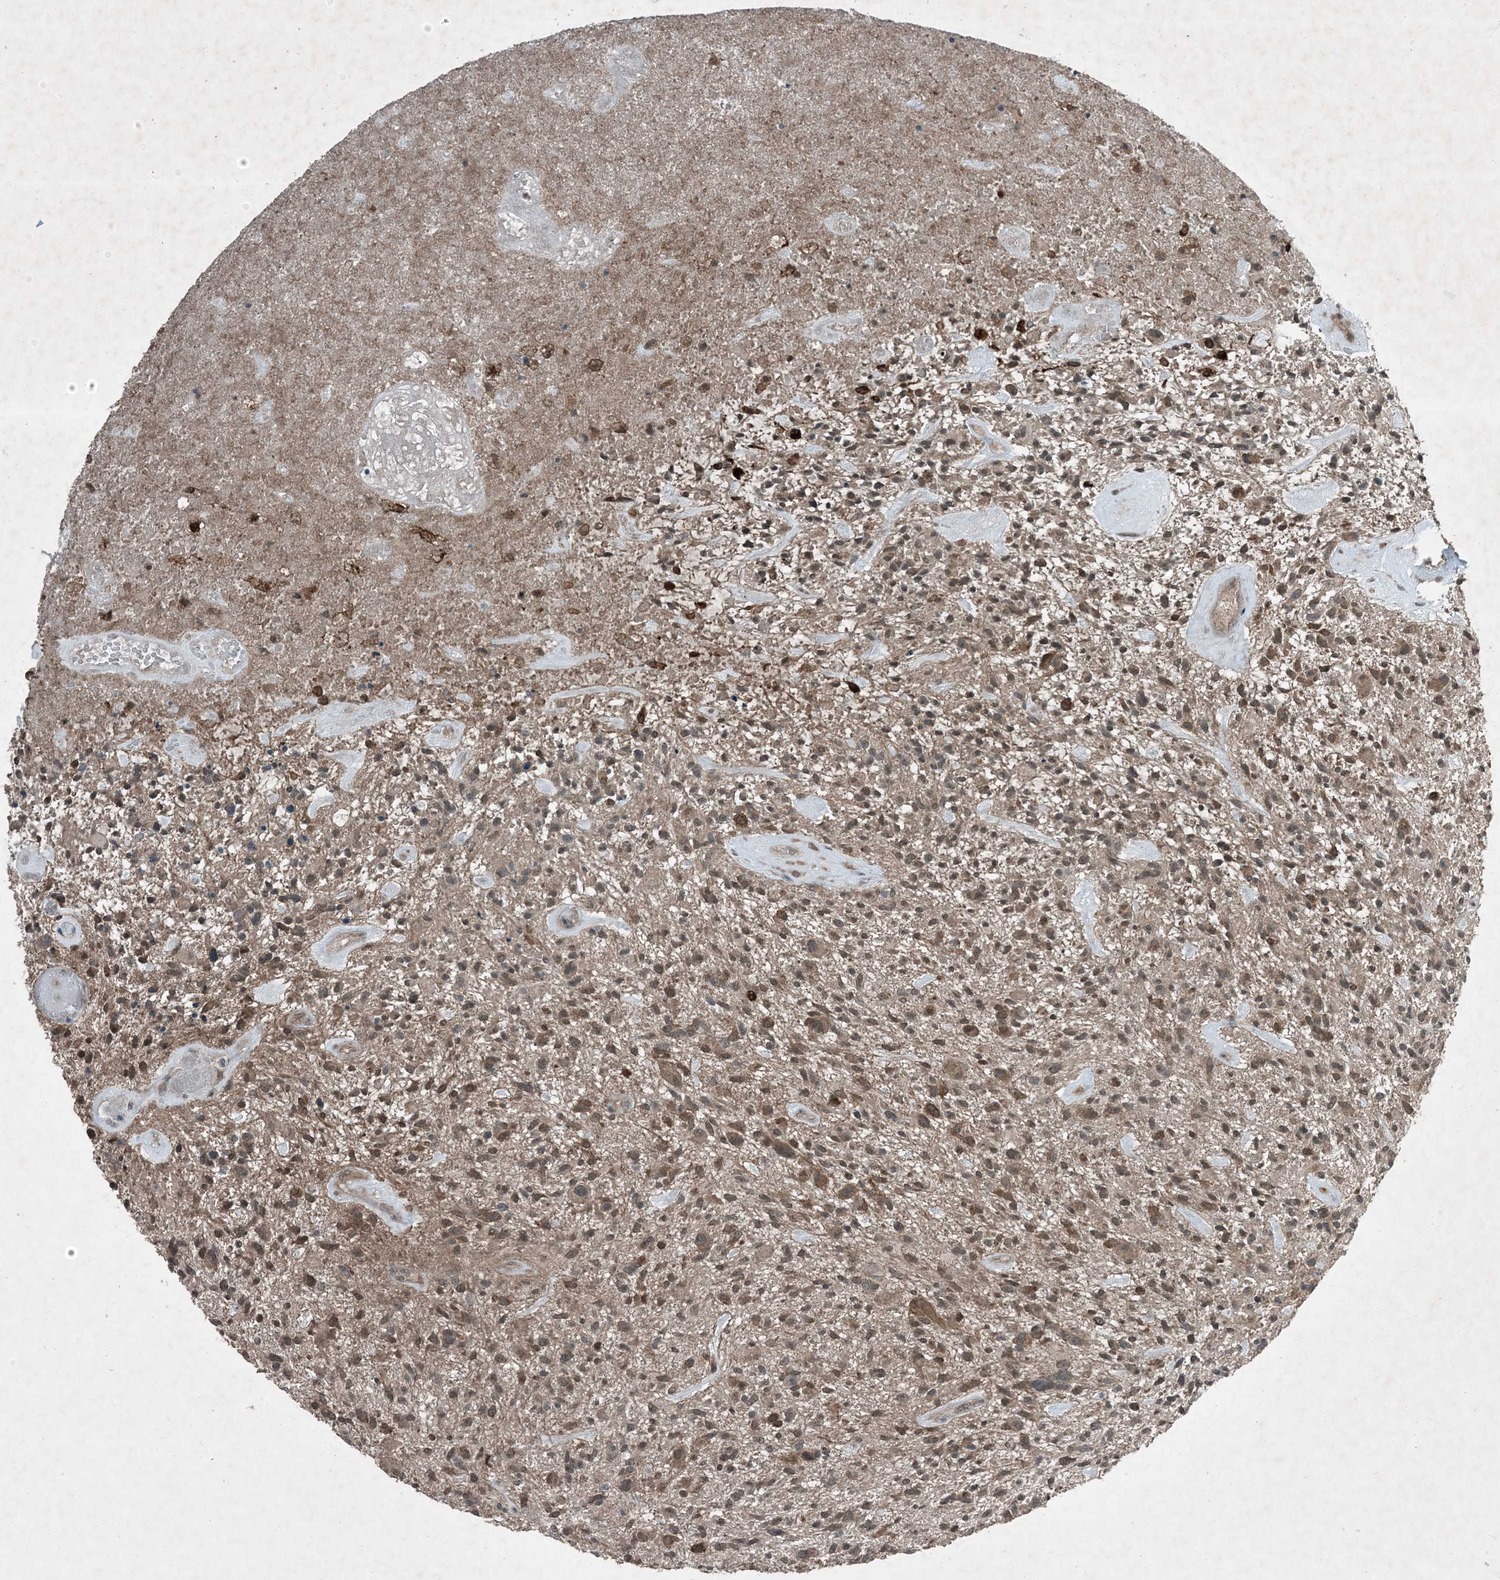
{"staining": {"intensity": "weak", "quantity": ">75%", "location": "cytoplasmic/membranous"}, "tissue": "glioma", "cell_type": "Tumor cells", "image_type": "cancer", "snomed": [{"axis": "morphology", "description": "Glioma, malignant, High grade"}, {"axis": "topography", "description": "Brain"}], "caption": "Approximately >75% of tumor cells in human glioma show weak cytoplasmic/membranous protein expression as visualized by brown immunohistochemical staining.", "gene": "MDN1", "patient": {"sex": "male", "age": 47}}